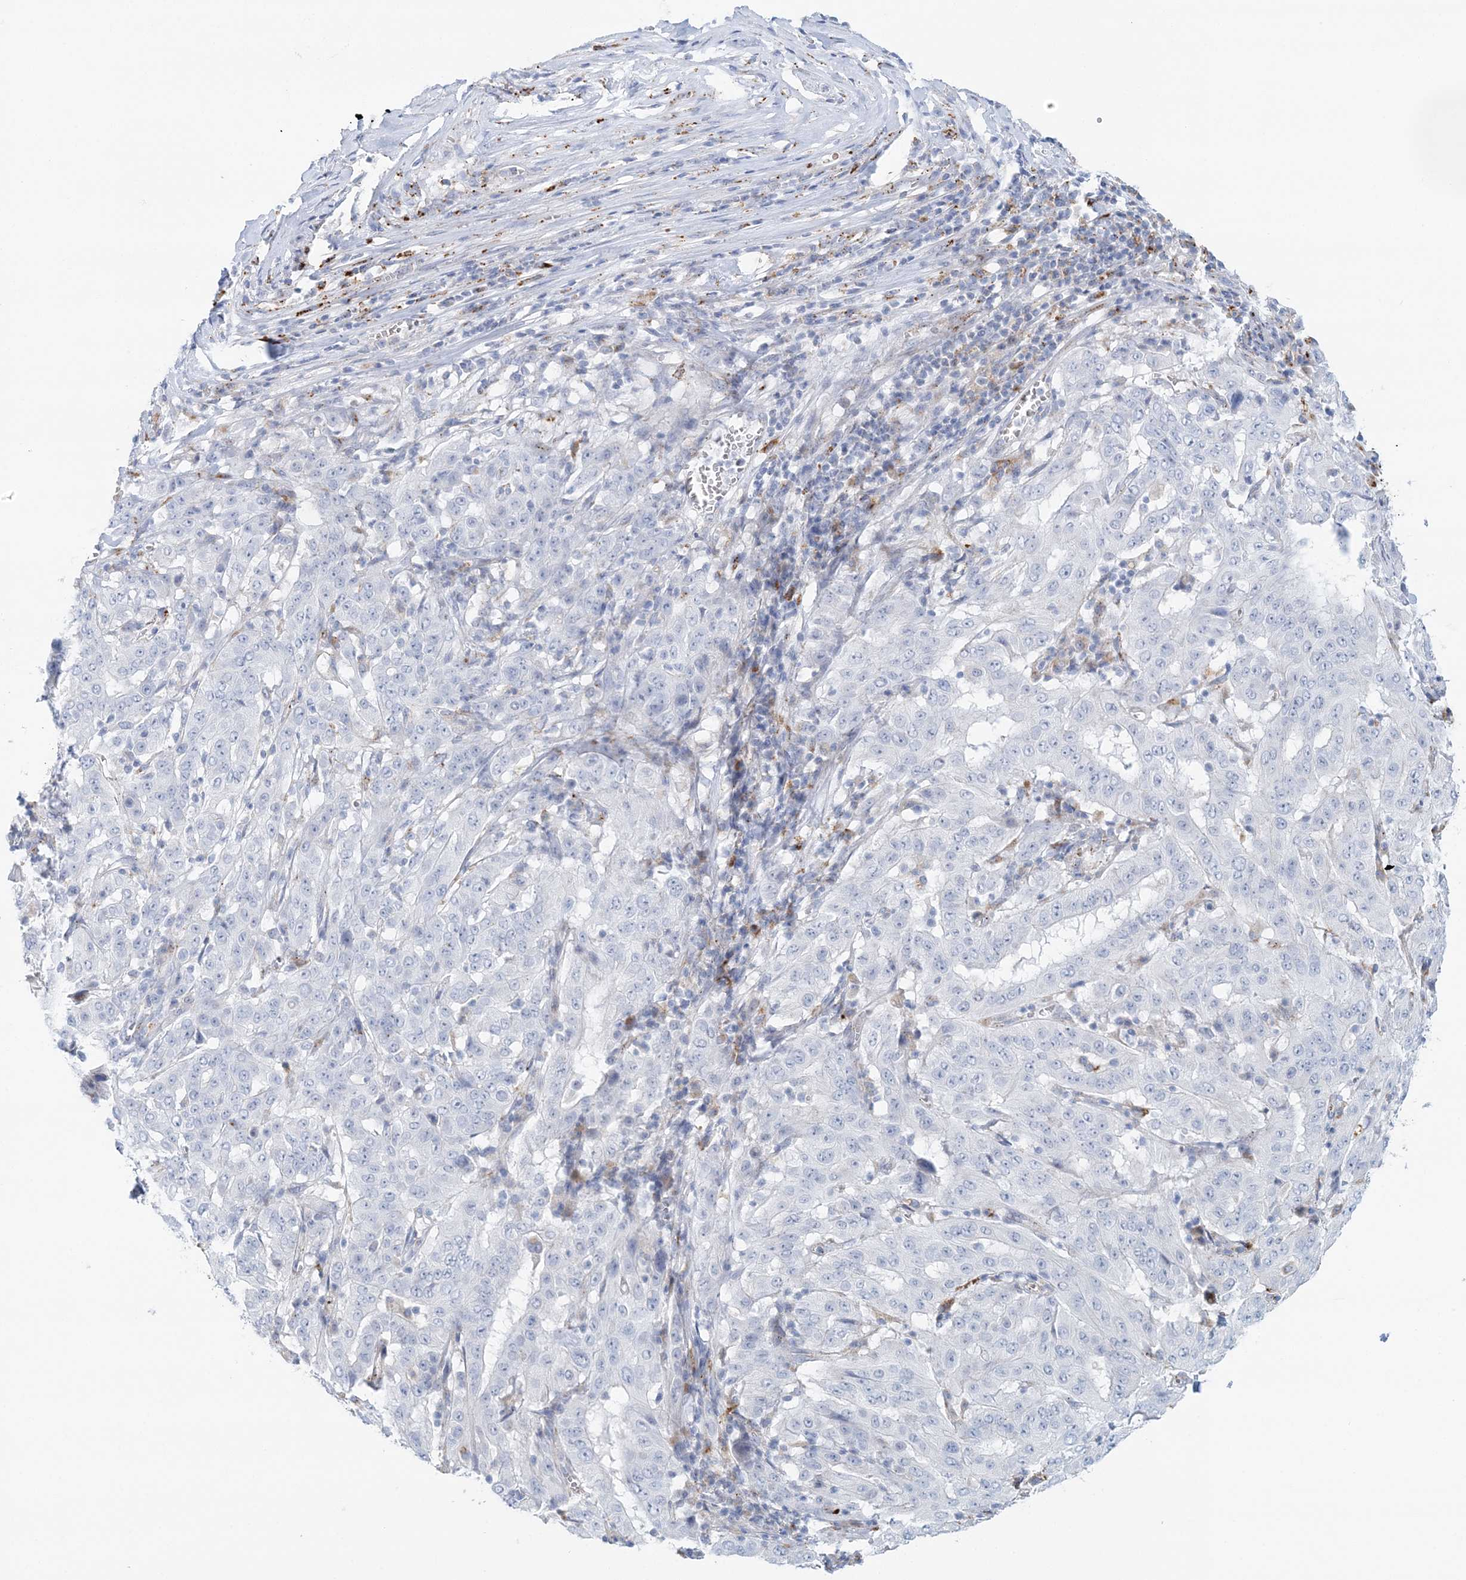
{"staining": {"intensity": "negative", "quantity": "none", "location": "none"}, "tissue": "pancreatic cancer", "cell_type": "Tumor cells", "image_type": "cancer", "snomed": [{"axis": "morphology", "description": "Adenocarcinoma, NOS"}, {"axis": "topography", "description": "Pancreas"}], "caption": "Pancreatic cancer was stained to show a protein in brown. There is no significant staining in tumor cells.", "gene": "TPP1", "patient": {"sex": "male", "age": 63}}